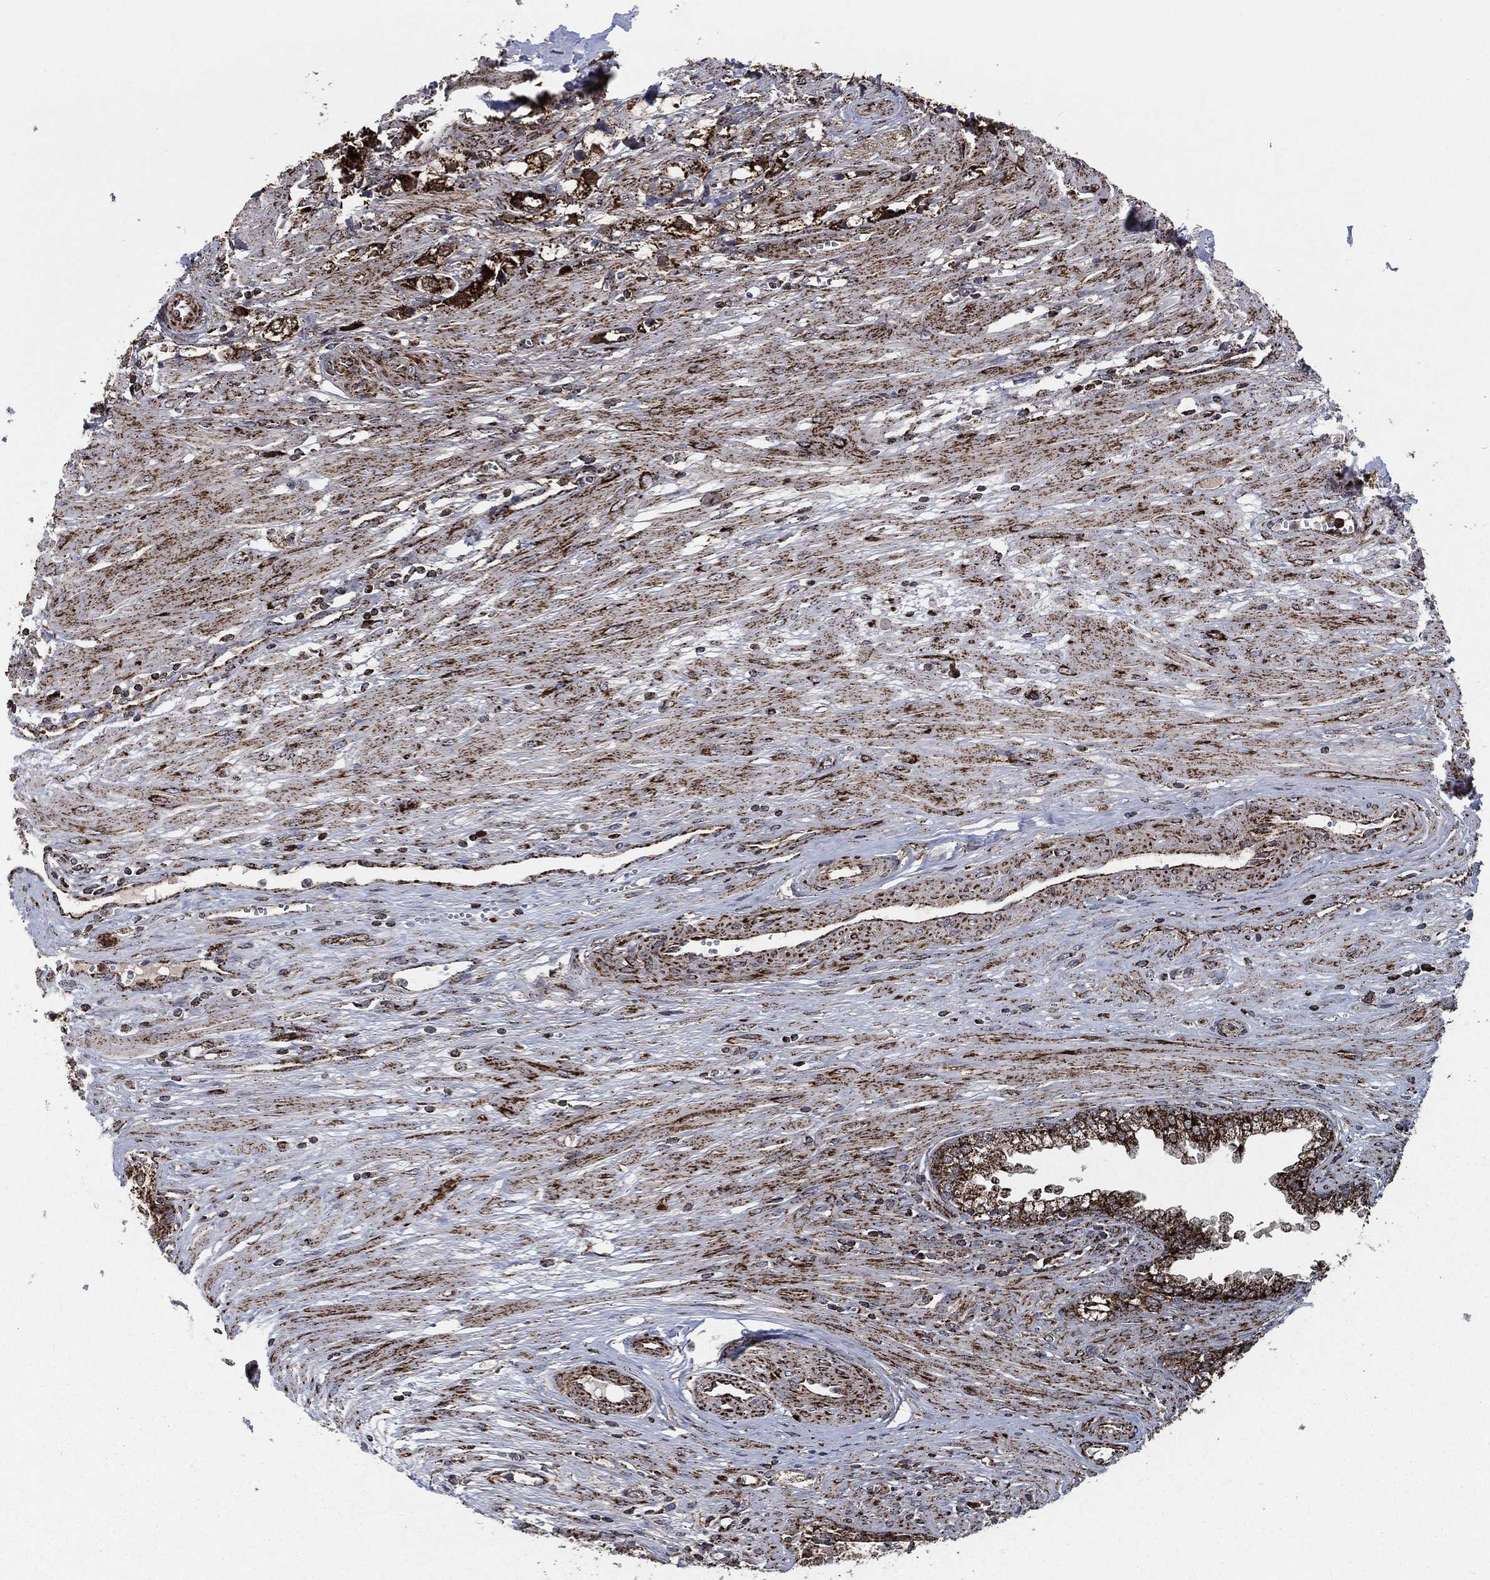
{"staining": {"intensity": "strong", "quantity": ">75%", "location": "cytoplasmic/membranous"}, "tissue": "prostate cancer", "cell_type": "Tumor cells", "image_type": "cancer", "snomed": [{"axis": "morphology", "description": "Adenocarcinoma, NOS"}, {"axis": "topography", "description": "Prostate and seminal vesicle, NOS"}, {"axis": "topography", "description": "Prostate"}], "caption": "A high-resolution micrograph shows immunohistochemistry (IHC) staining of prostate adenocarcinoma, which displays strong cytoplasmic/membranous staining in about >75% of tumor cells.", "gene": "FH", "patient": {"sex": "male", "age": 79}}